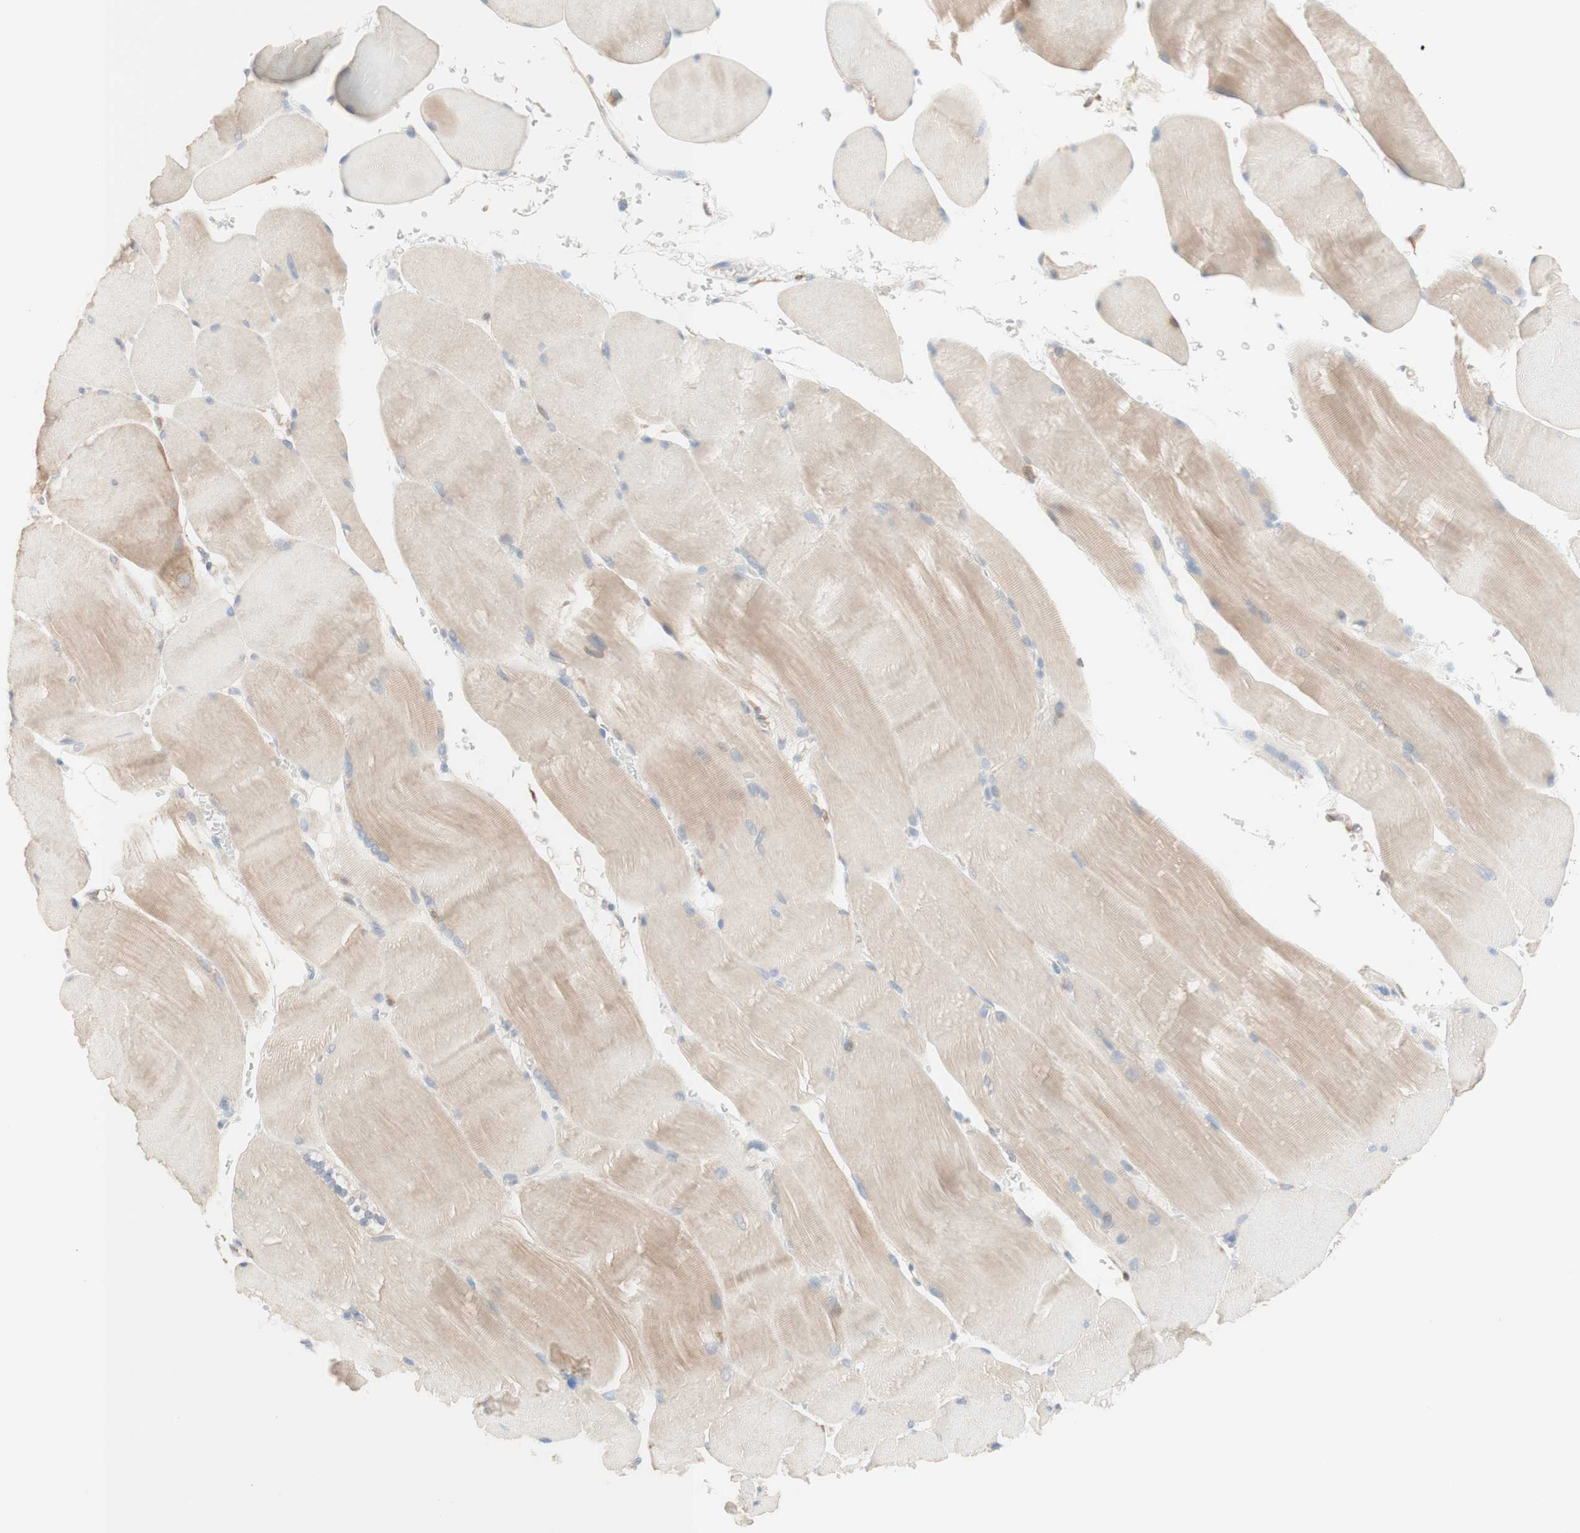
{"staining": {"intensity": "weak", "quantity": "25%-75%", "location": "cytoplasmic/membranous"}, "tissue": "skeletal muscle", "cell_type": "Myocytes", "image_type": "normal", "snomed": [{"axis": "morphology", "description": "Normal tissue, NOS"}, {"axis": "topography", "description": "Skin"}, {"axis": "topography", "description": "Skeletal muscle"}], "caption": "A brown stain labels weak cytoplasmic/membranous staining of a protein in myocytes of benign human skeletal muscle.", "gene": "COMT", "patient": {"sex": "male", "age": 83}}